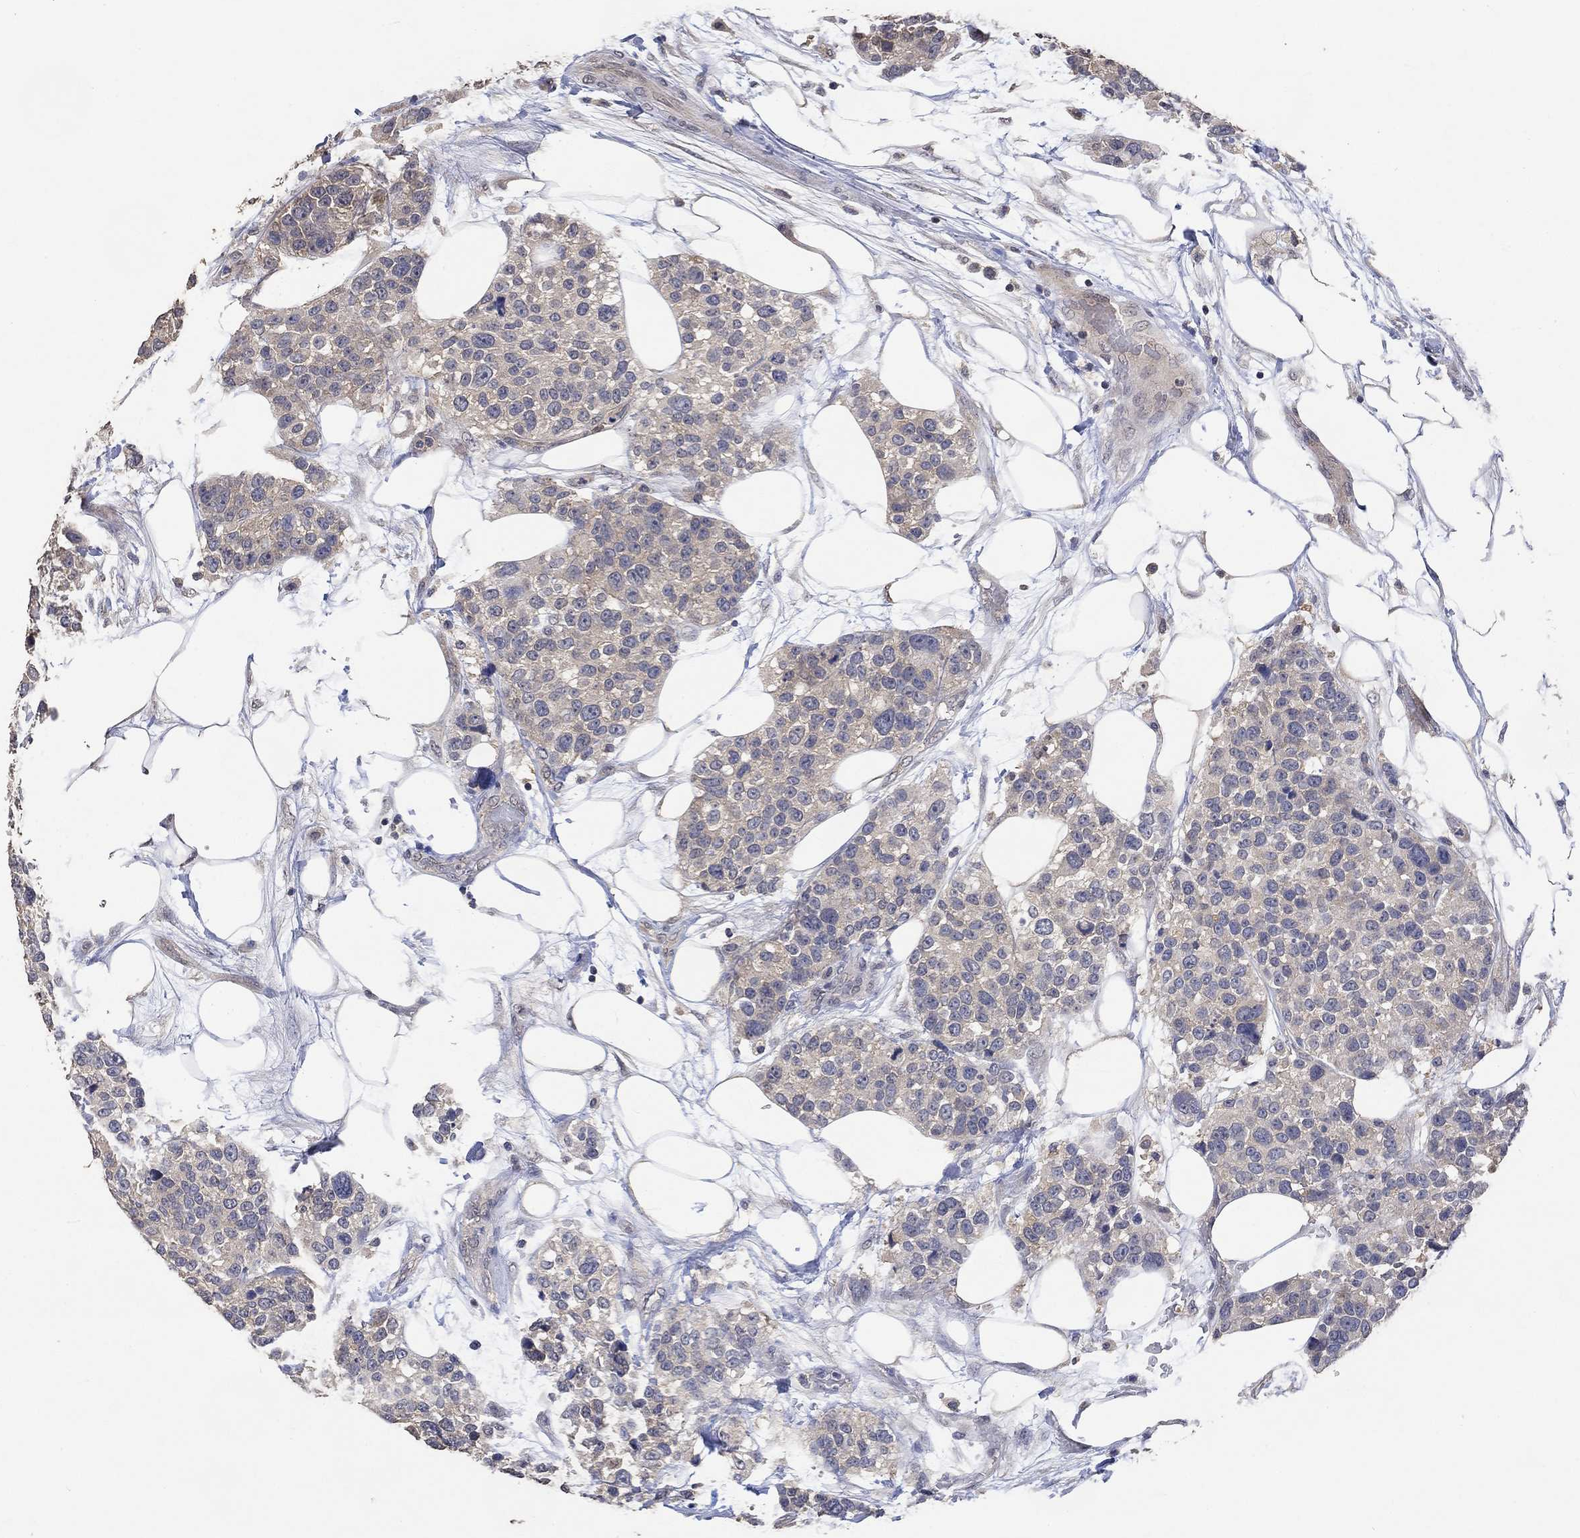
{"staining": {"intensity": "negative", "quantity": "none", "location": "none"}, "tissue": "urothelial cancer", "cell_type": "Tumor cells", "image_type": "cancer", "snomed": [{"axis": "morphology", "description": "Urothelial carcinoma, High grade"}, {"axis": "topography", "description": "Urinary bladder"}], "caption": "Micrograph shows no significant protein staining in tumor cells of high-grade urothelial carcinoma.", "gene": "PTPN20", "patient": {"sex": "male", "age": 77}}